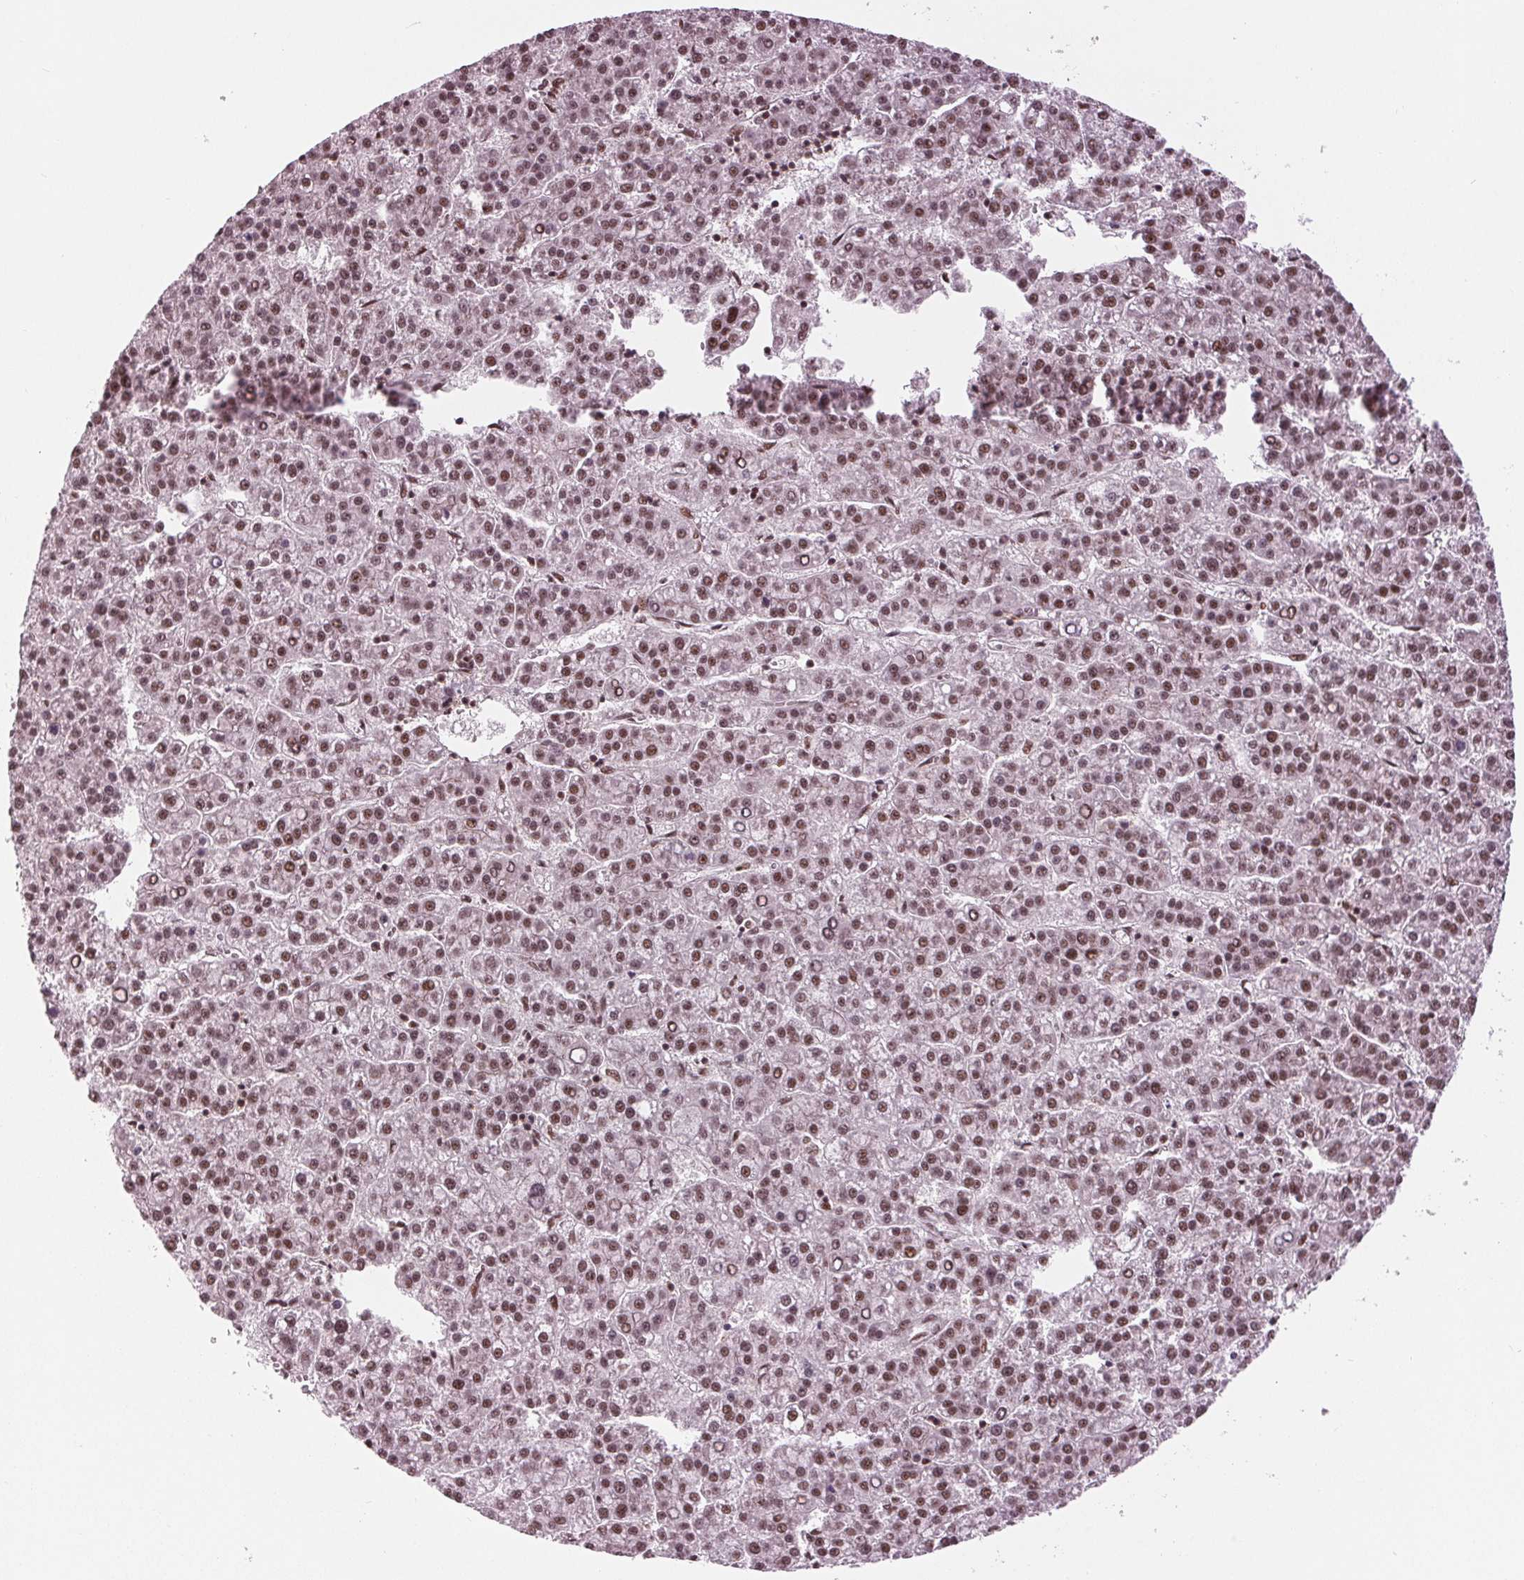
{"staining": {"intensity": "moderate", "quantity": ">75%", "location": "nuclear"}, "tissue": "liver cancer", "cell_type": "Tumor cells", "image_type": "cancer", "snomed": [{"axis": "morphology", "description": "Carcinoma, Hepatocellular, NOS"}, {"axis": "topography", "description": "Liver"}], "caption": "The histopathology image reveals immunohistochemical staining of hepatocellular carcinoma (liver). There is moderate nuclear staining is appreciated in about >75% of tumor cells.", "gene": "LSM2", "patient": {"sex": "female", "age": 58}}